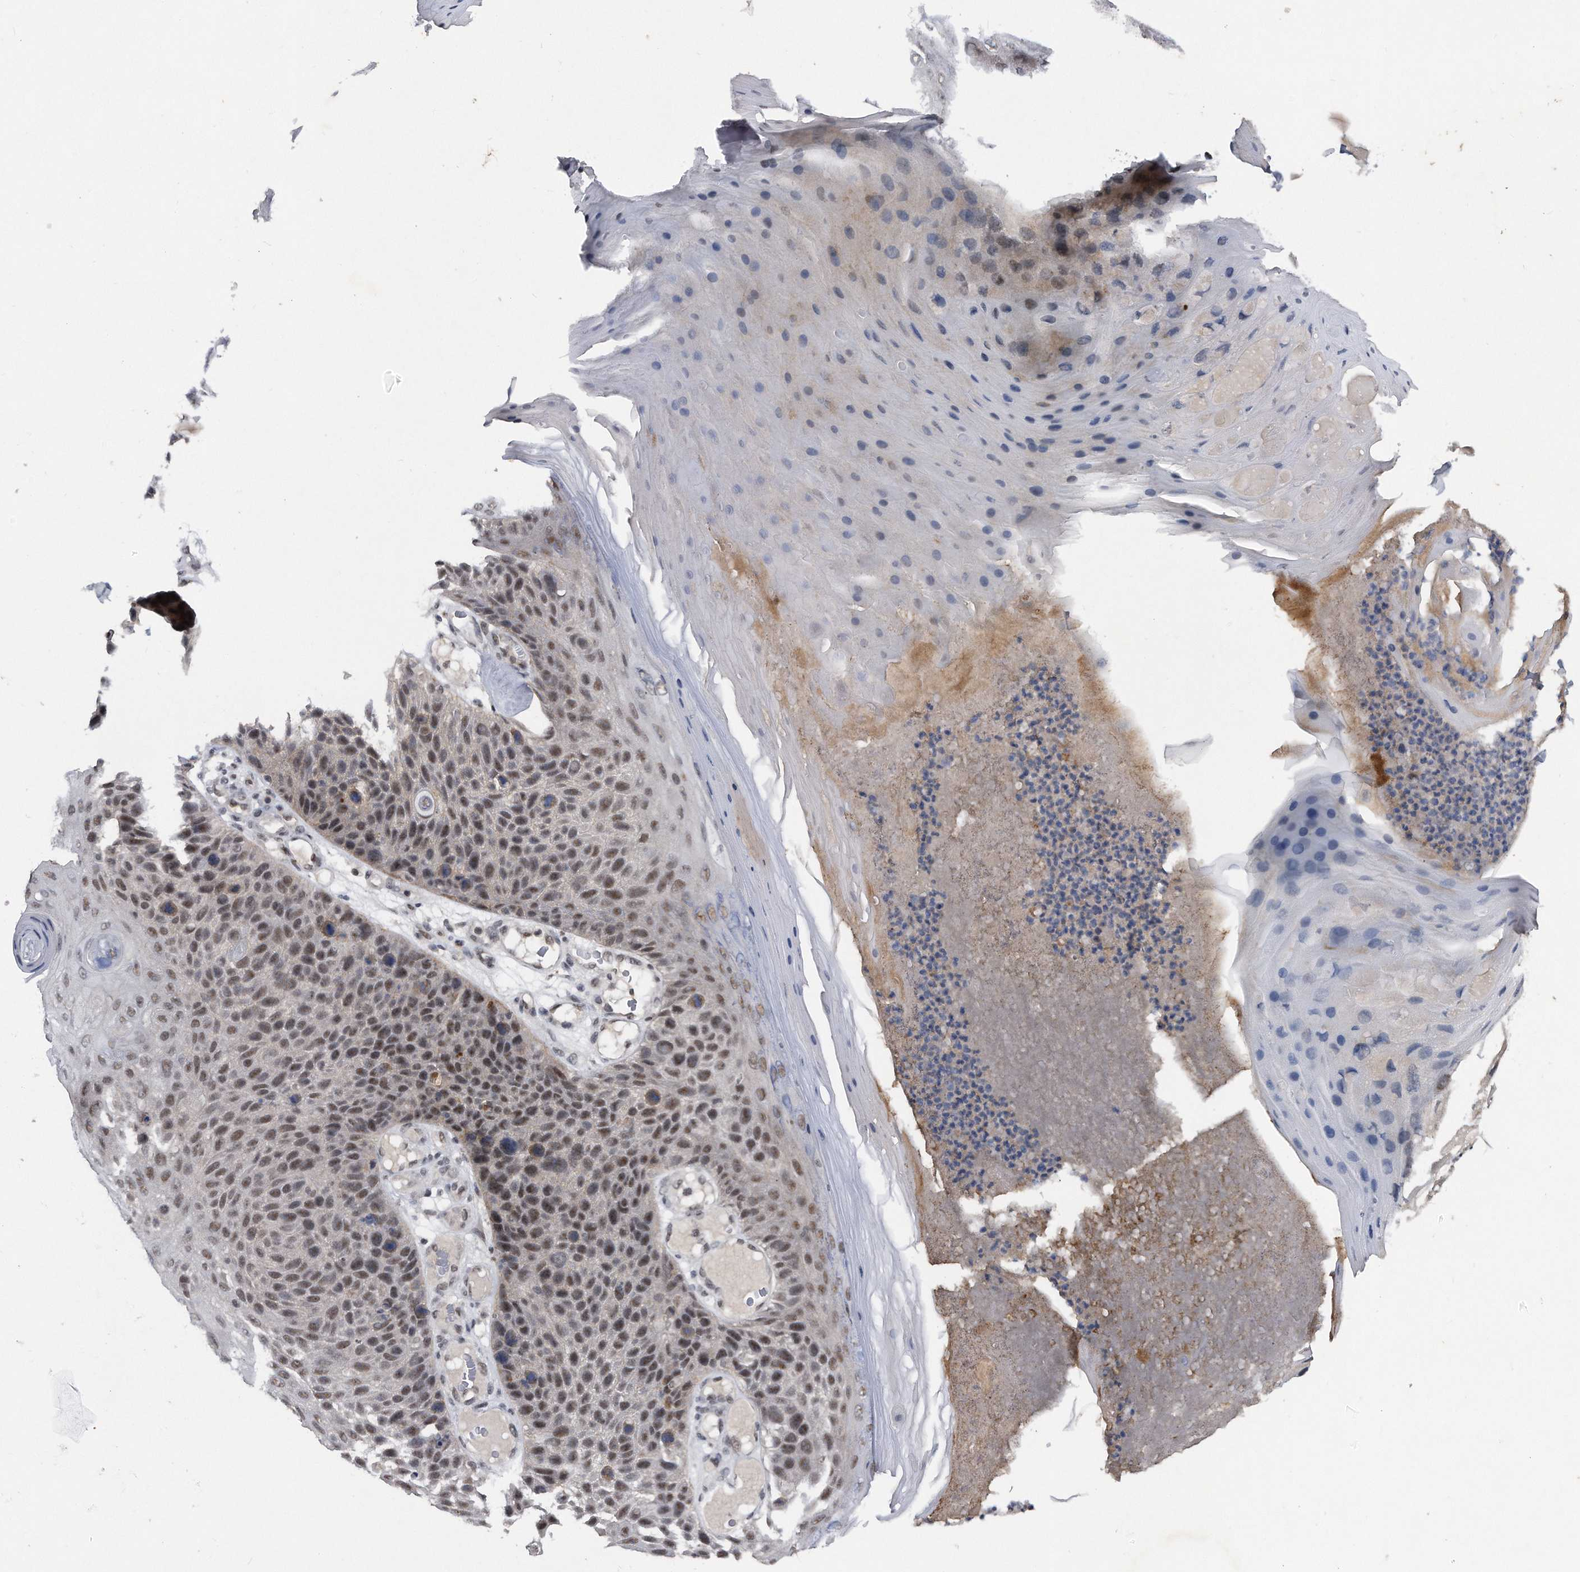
{"staining": {"intensity": "moderate", "quantity": ">75%", "location": "nuclear"}, "tissue": "skin cancer", "cell_type": "Tumor cells", "image_type": "cancer", "snomed": [{"axis": "morphology", "description": "Squamous cell carcinoma, NOS"}, {"axis": "topography", "description": "Skin"}], "caption": "Protein staining of skin cancer (squamous cell carcinoma) tissue displays moderate nuclear positivity in about >75% of tumor cells.", "gene": "VIRMA", "patient": {"sex": "female", "age": 88}}